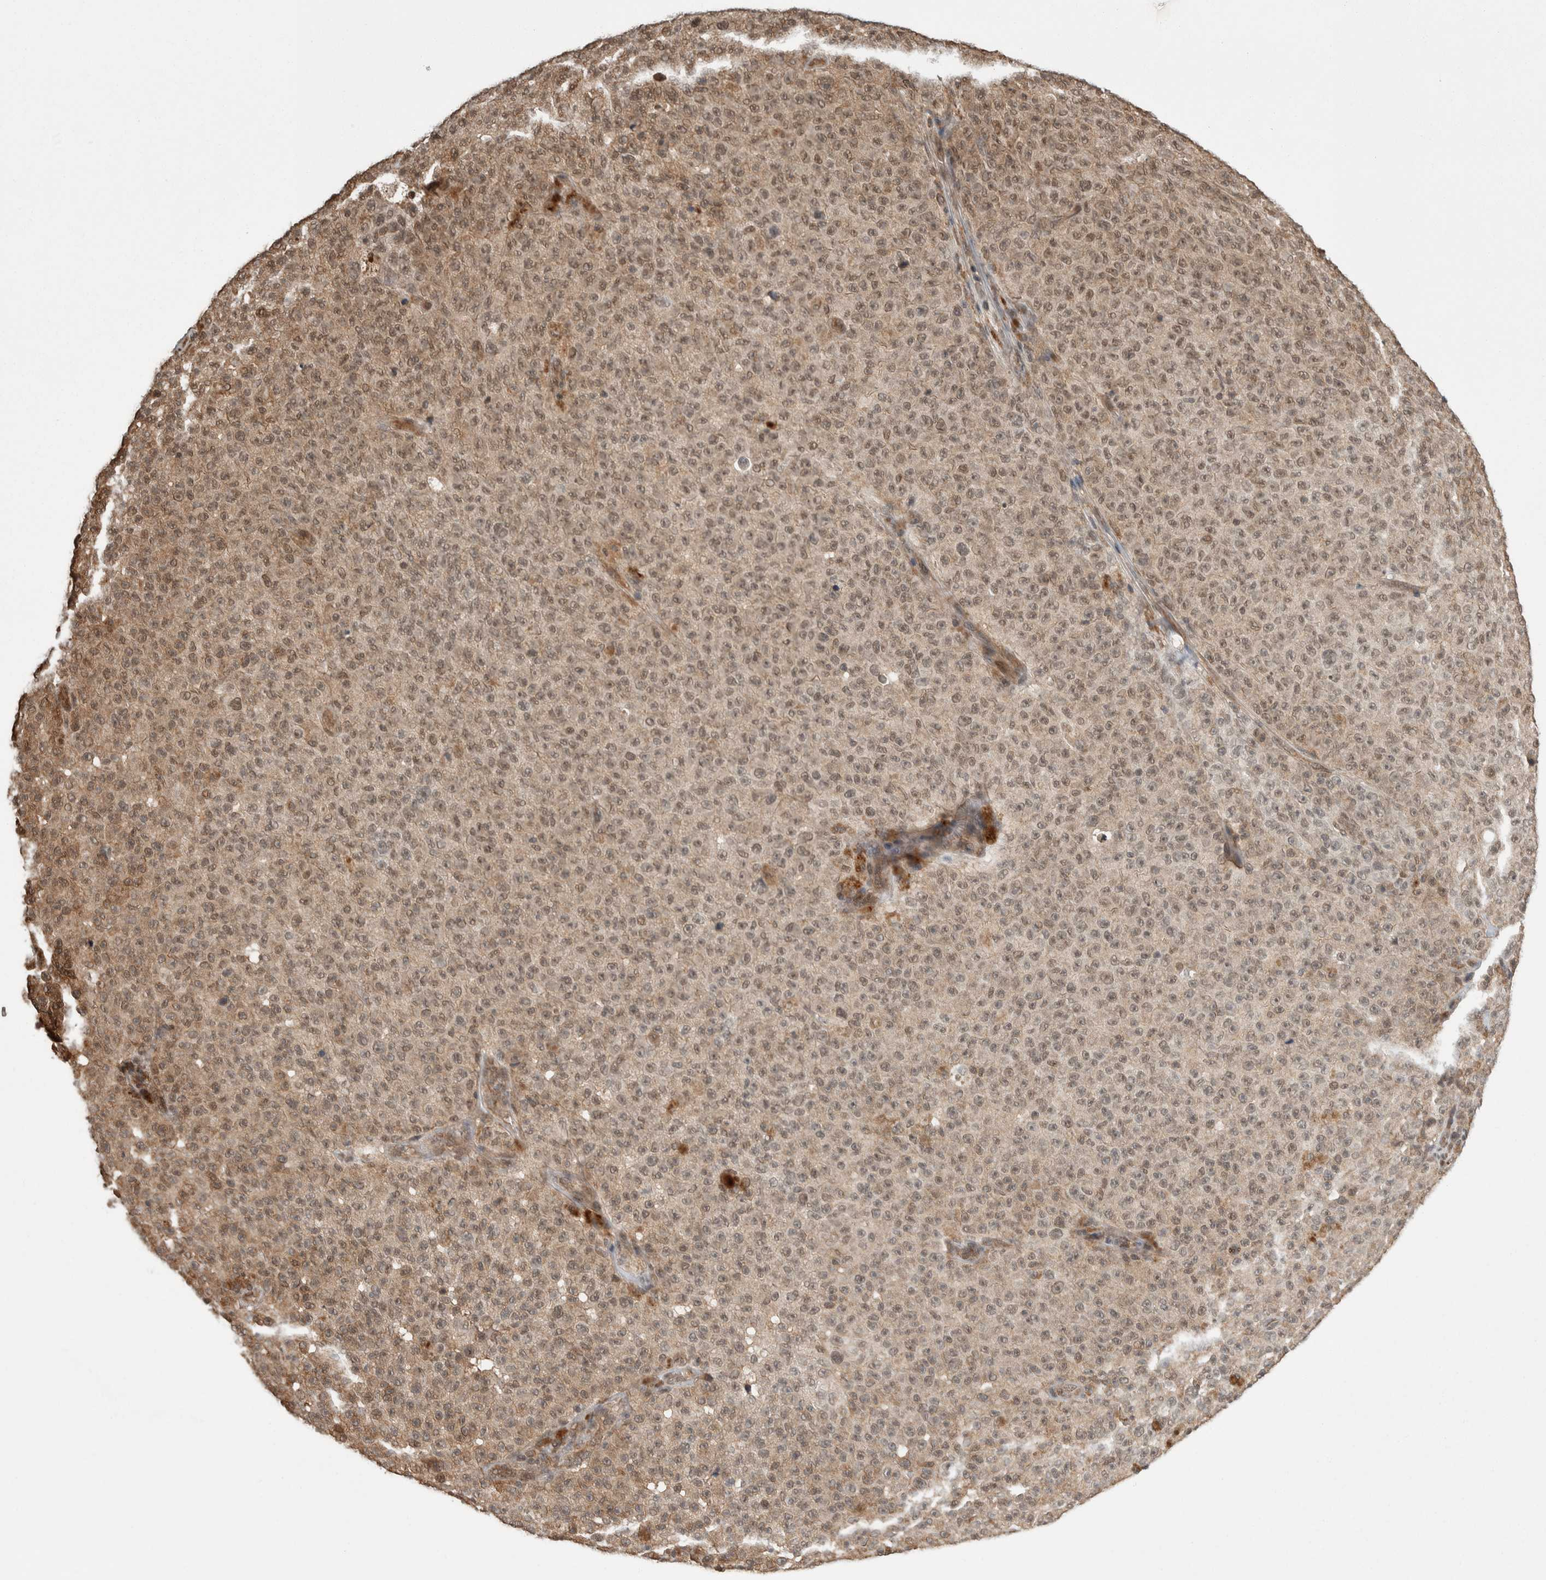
{"staining": {"intensity": "moderate", "quantity": ">75%", "location": "nuclear"}, "tissue": "melanoma", "cell_type": "Tumor cells", "image_type": "cancer", "snomed": [{"axis": "morphology", "description": "Malignant melanoma, NOS"}, {"axis": "topography", "description": "Skin"}], "caption": "Moderate nuclear protein staining is appreciated in about >75% of tumor cells in melanoma. Ihc stains the protein in brown and the nuclei are stained blue.", "gene": "ZNF592", "patient": {"sex": "female", "age": 82}}